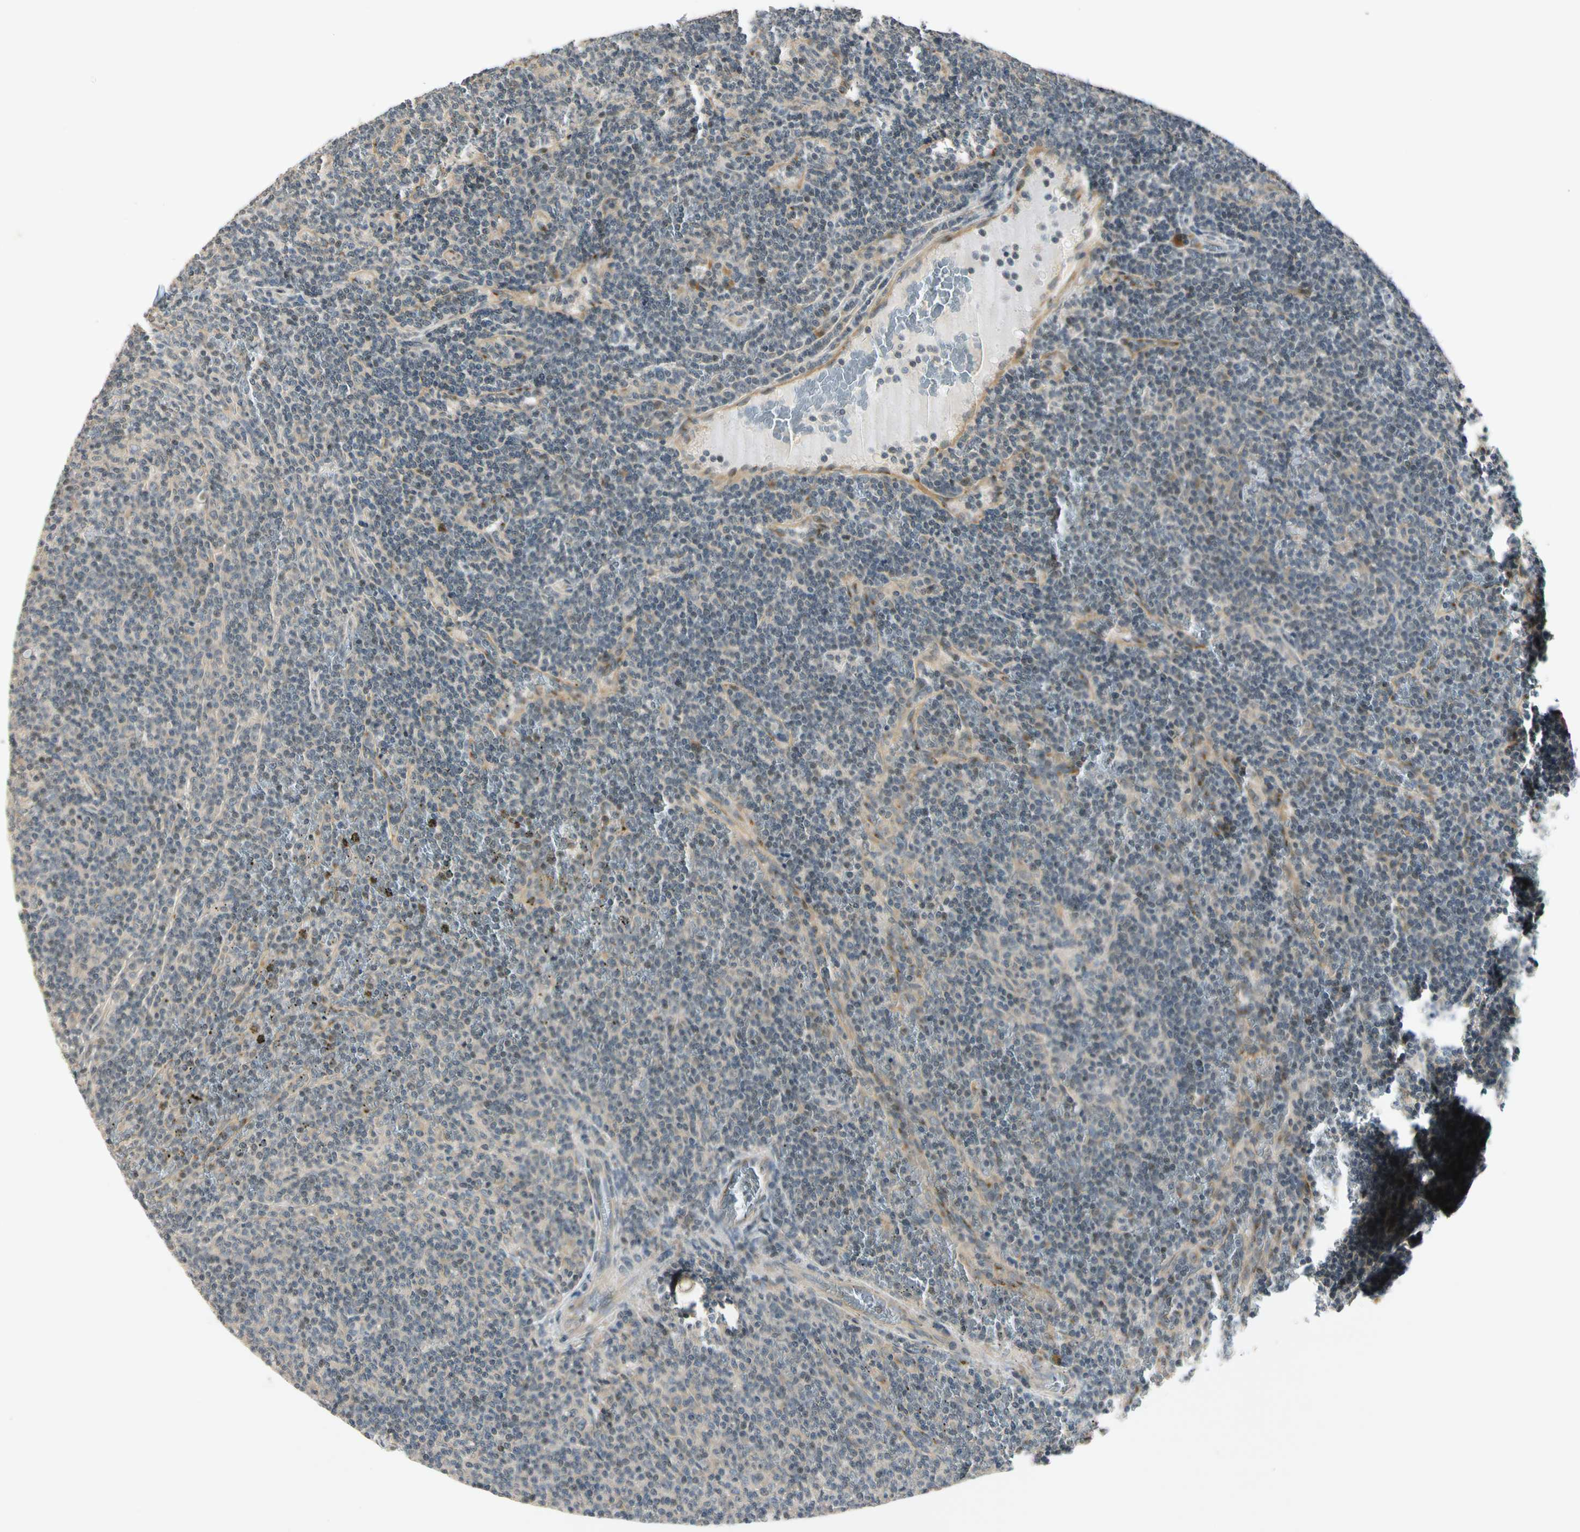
{"staining": {"intensity": "negative", "quantity": "none", "location": "none"}, "tissue": "lymphoma", "cell_type": "Tumor cells", "image_type": "cancer", "snomed": [{"axis": "morphology", "description": "Malignant lymphoma, non-Hodgkin's type, Low grade"}, {"axis": "topography", "description": "Spleen"}], "caption": "The image displays no significant expression in tumor cells of lymphoma.", "gene": "RPS6KB2", "patient": {"sex": "female", "age": 50}}